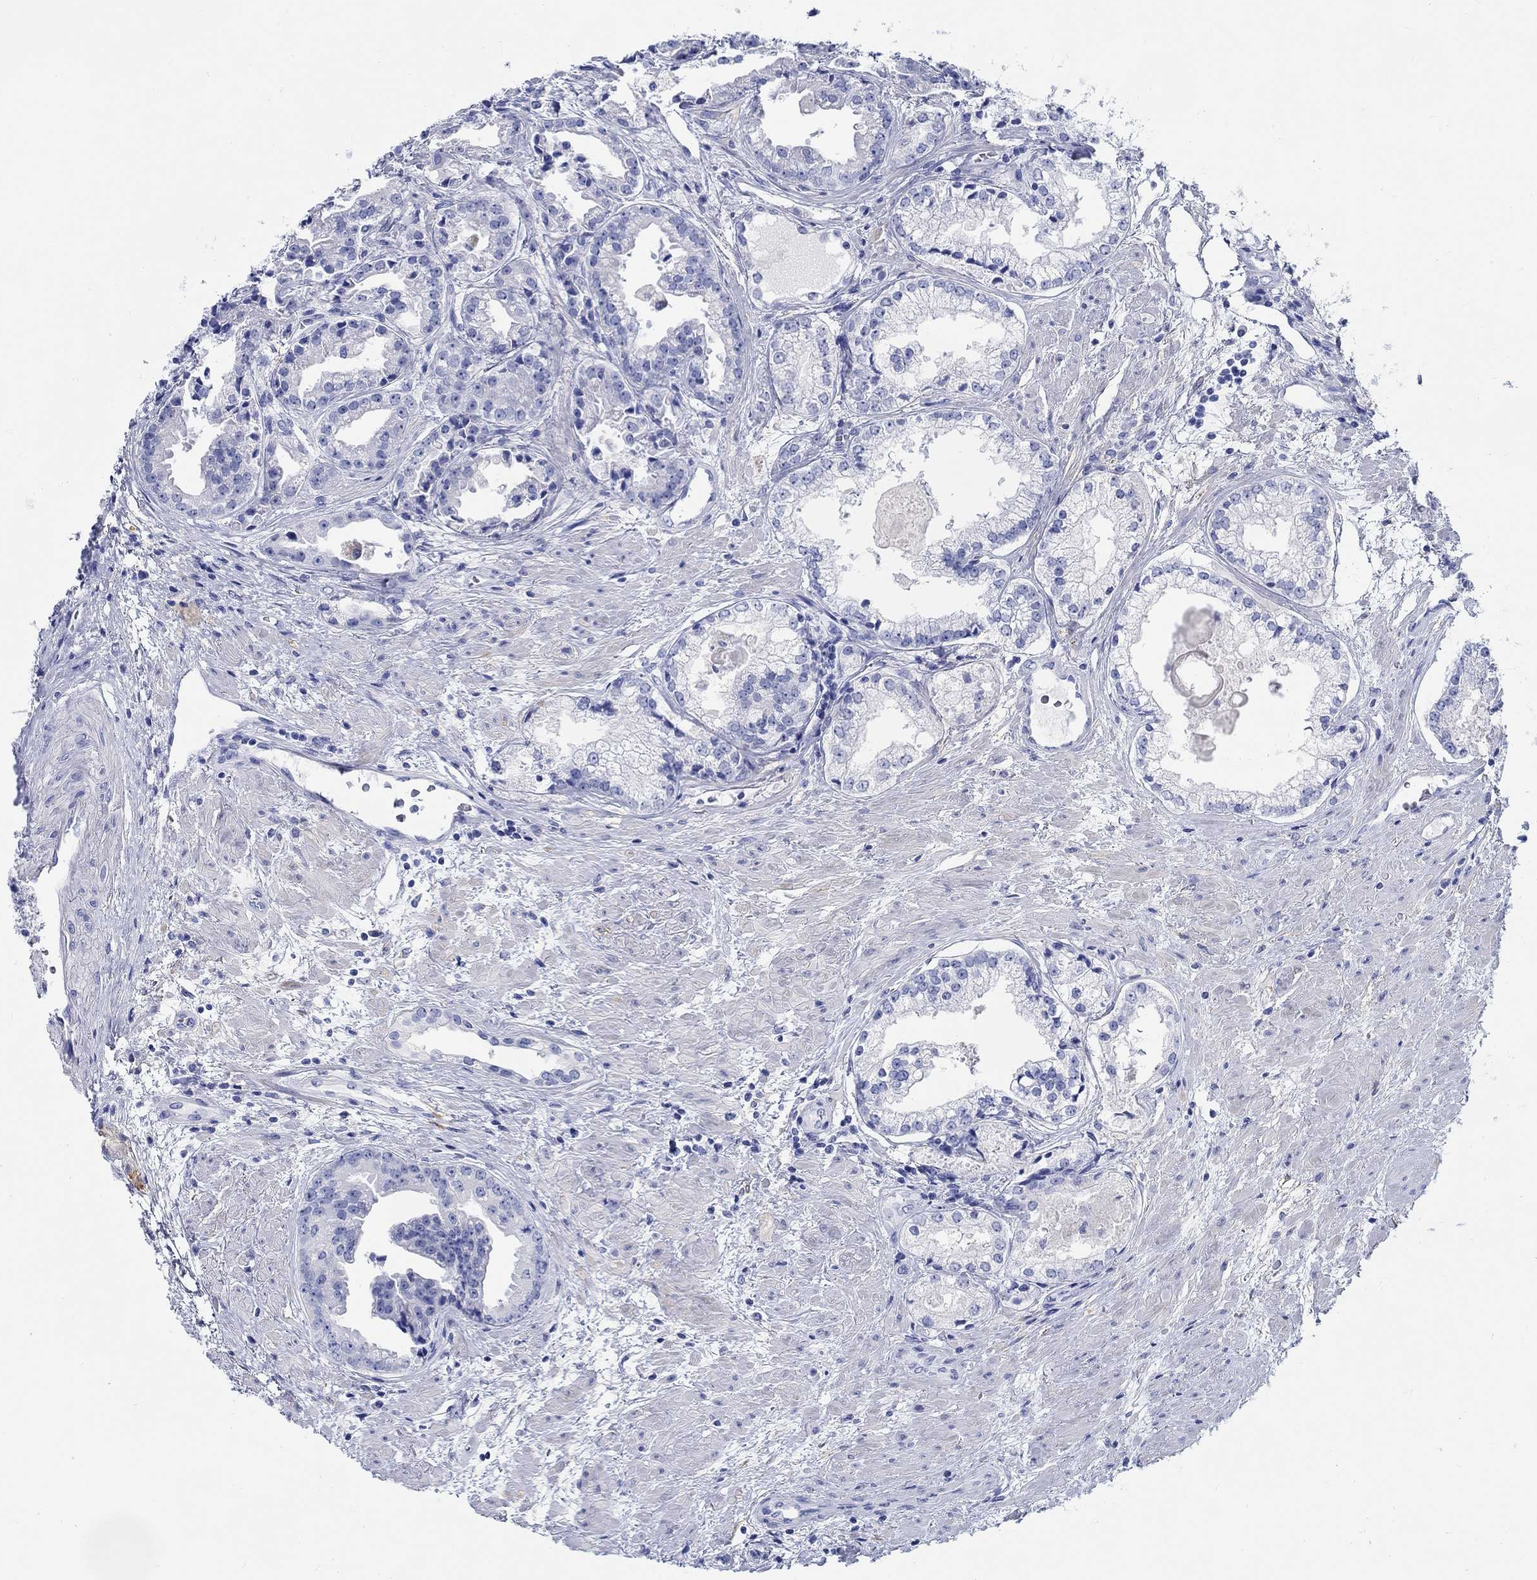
{"staining": {"intensity": "negative", "quantity": "none", "location": "none"}, "tissue": "prostate cancer", "cell_type": "Tumor cells", "image_type": "cancer", "snomed": [{"axis": "morphology", "description": "Adenocarcinoma, NOS"}, {"axis": "morphology", "description": "Adenocarcinoma, High grade"}, {"axis": "topography", "description": "Prostate"}], "caption": "The image displays no staining of tumor cells in high-grade adenocarcinoma (prostate).", "gene": "FBXO2", "patient": {"sex": "male", "age": 64}}